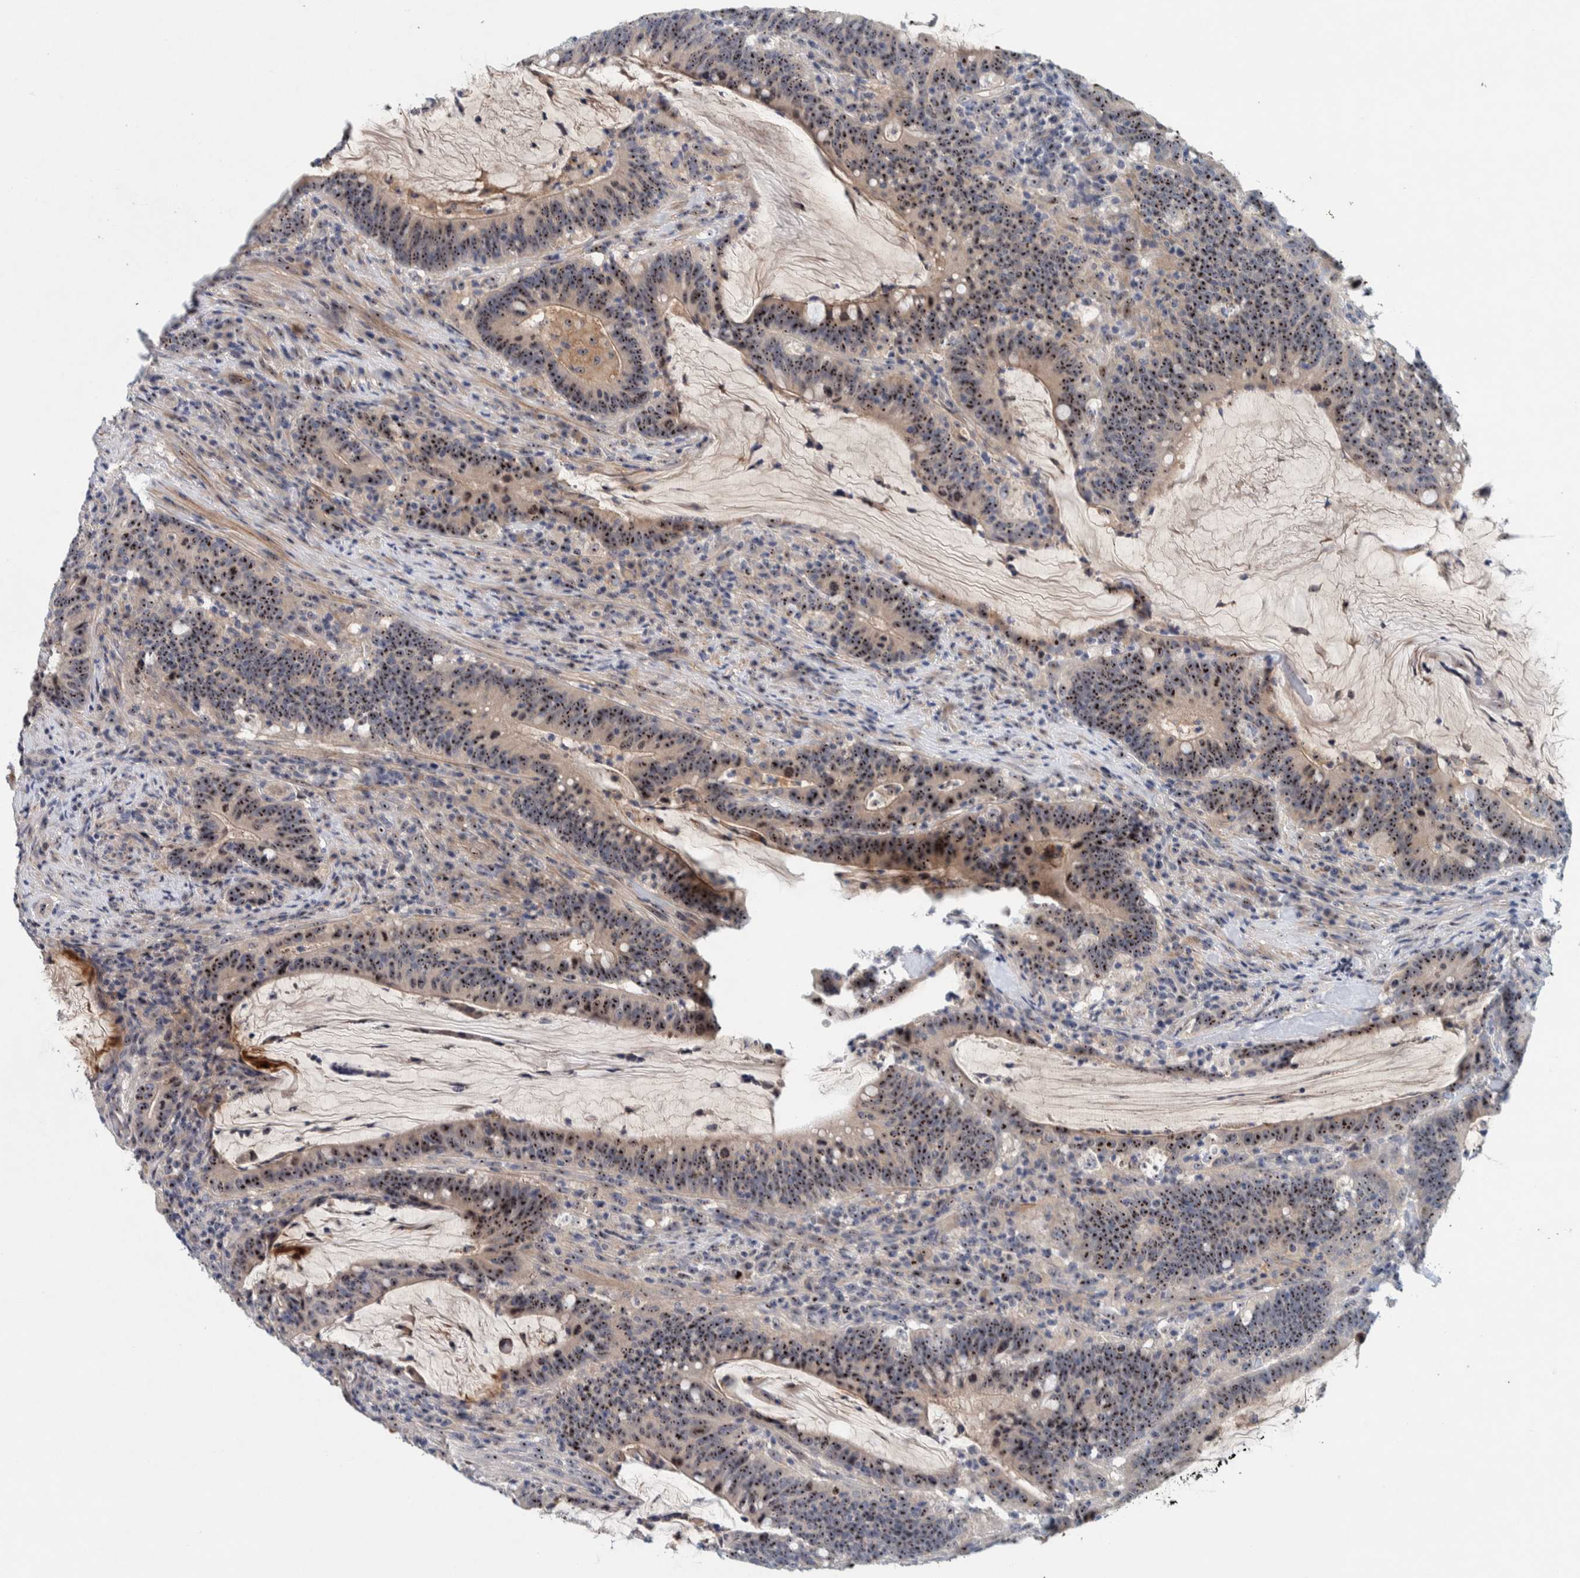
{"staining": {"intensity": "strong", "quantity": ">75%", "location": "nuclear"}, "tissue": "colorectal cancer", "cell_type": "Tumor cells", "image_type": "cancer", "snomed": [{"axis": "morphology", "description": "Adenocarcinoma, NOS"}, {"axis": "topography", "description": "Colon"}], "caption": "Human colorectal cancer stained with a brown dye shows strong nuclear positive positivity in about >75% of tumor cells.", "gene": "NOL11", "patient": {"sex": "female", "age": 66}}